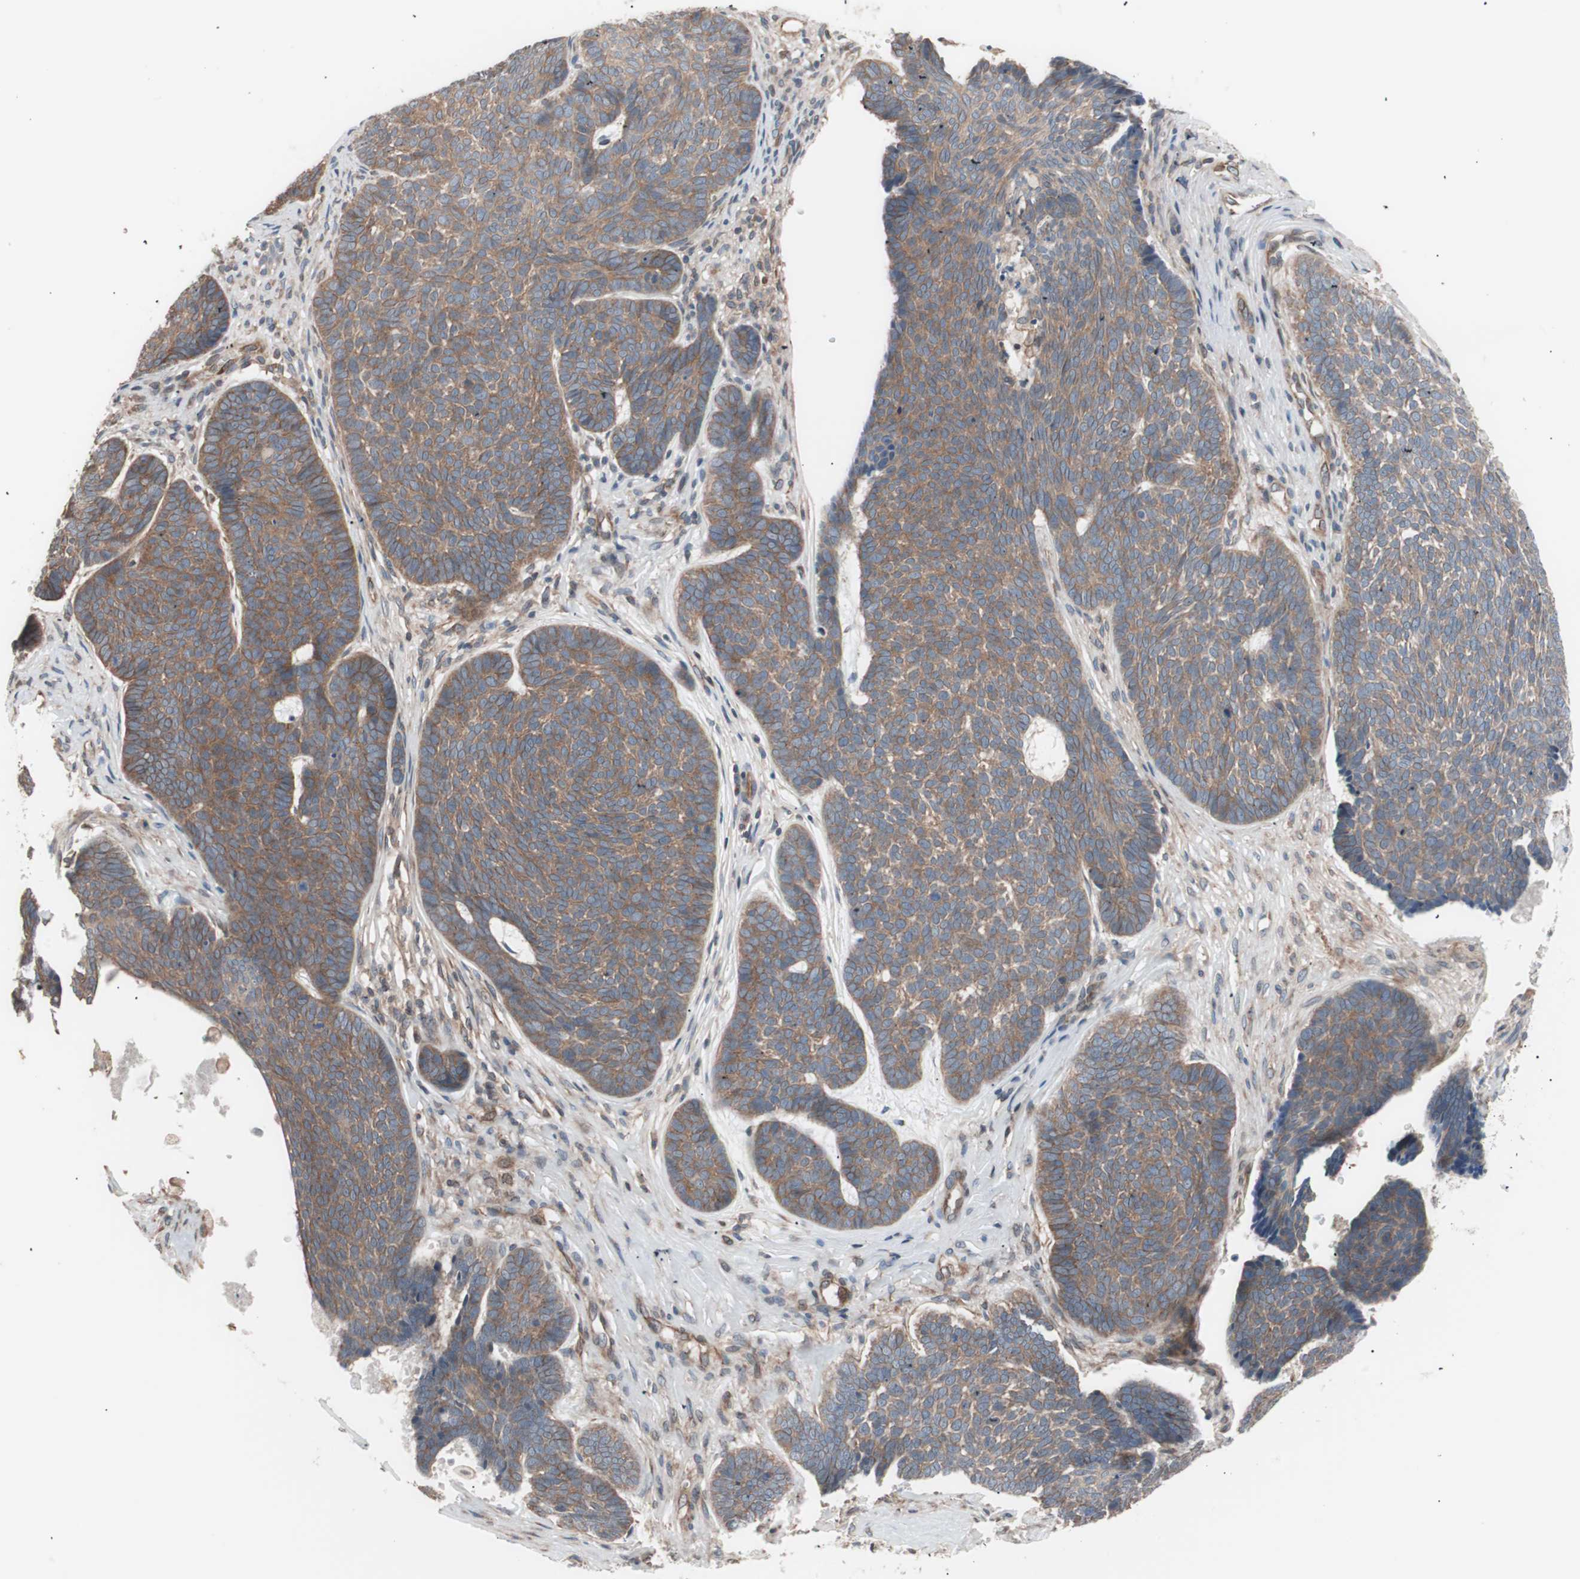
{"staining": {"intensity": "weak", "quantity": ">75%", "location": "cytoplasmic/membranous"}, "tissue": "skin cancer", "cell_type": "Tumor cells", "image_type": "cancer", "snomed": [{"axis": "morphology", "description": "Basal cell carcinoma"}, {"axis": "topography", "description": "Skin"}], "caption": "A high-resolution micrograph shows immunohistochemistry staining of basal cell carcinoma (skin), which shows weak cytoplasmic/membranous staining in about >75% of tumor cells.", "gene": "SMG1", "patient": {"sex": "male", "age": 84}}